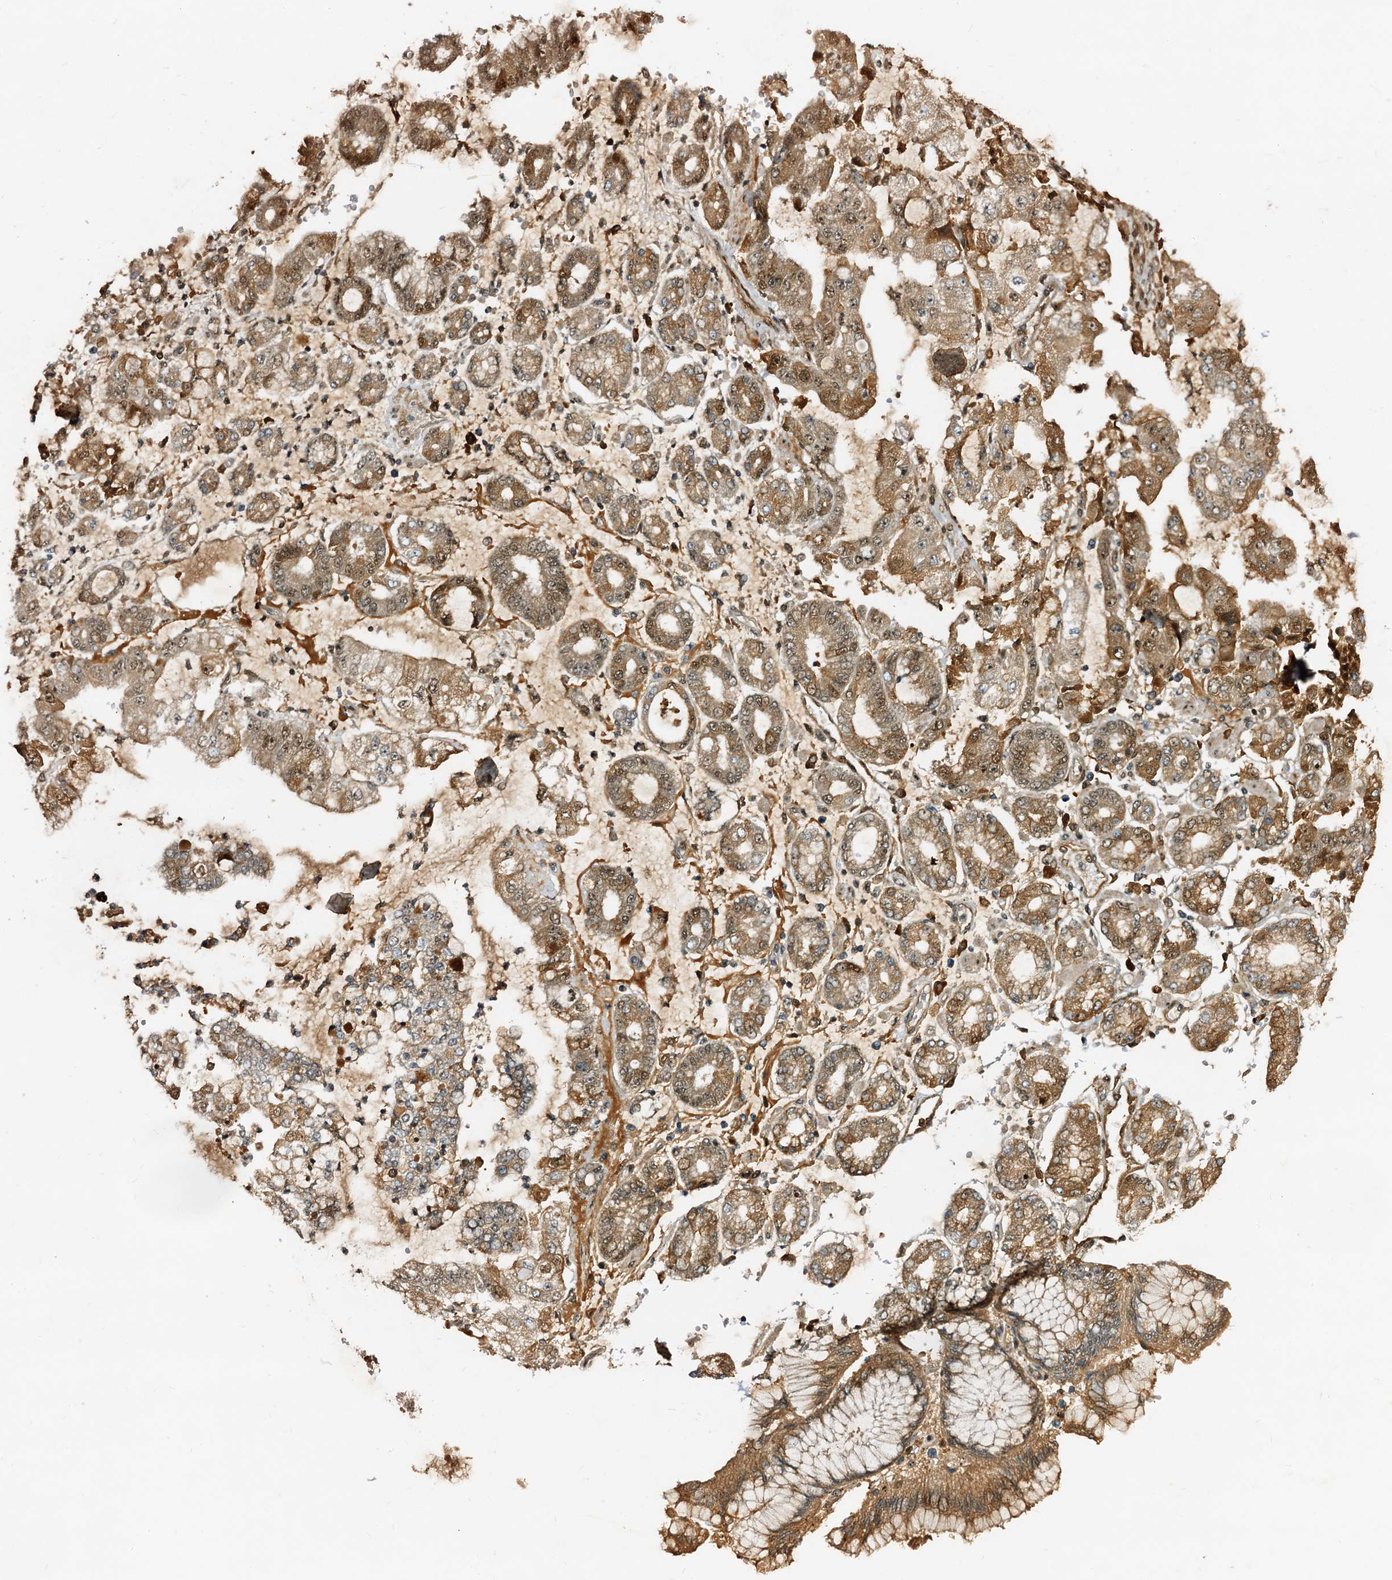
{"staining": {"intensity": "moderate", "quantity": ">75%", "location": "cytoplasmic/membranous,nuclear"}, "tissue": "stomach cancer", "cell_type": "Tumor cells", "image_type": "cancer", "snomed": [{"axis": "morphology", "description": "Adenocarcinoma, NOS"}, {"axis": "topography", "description": "Stomach"}], "caption": "The immunohistochemical stain shows moderate cytoplasmic/membranous and nuclear positivity in tumor cells of adenocarcinoma (stomach) tissue.", "gene": "TRAPPC4", "patient": {"sex": "male", "age": 76}}